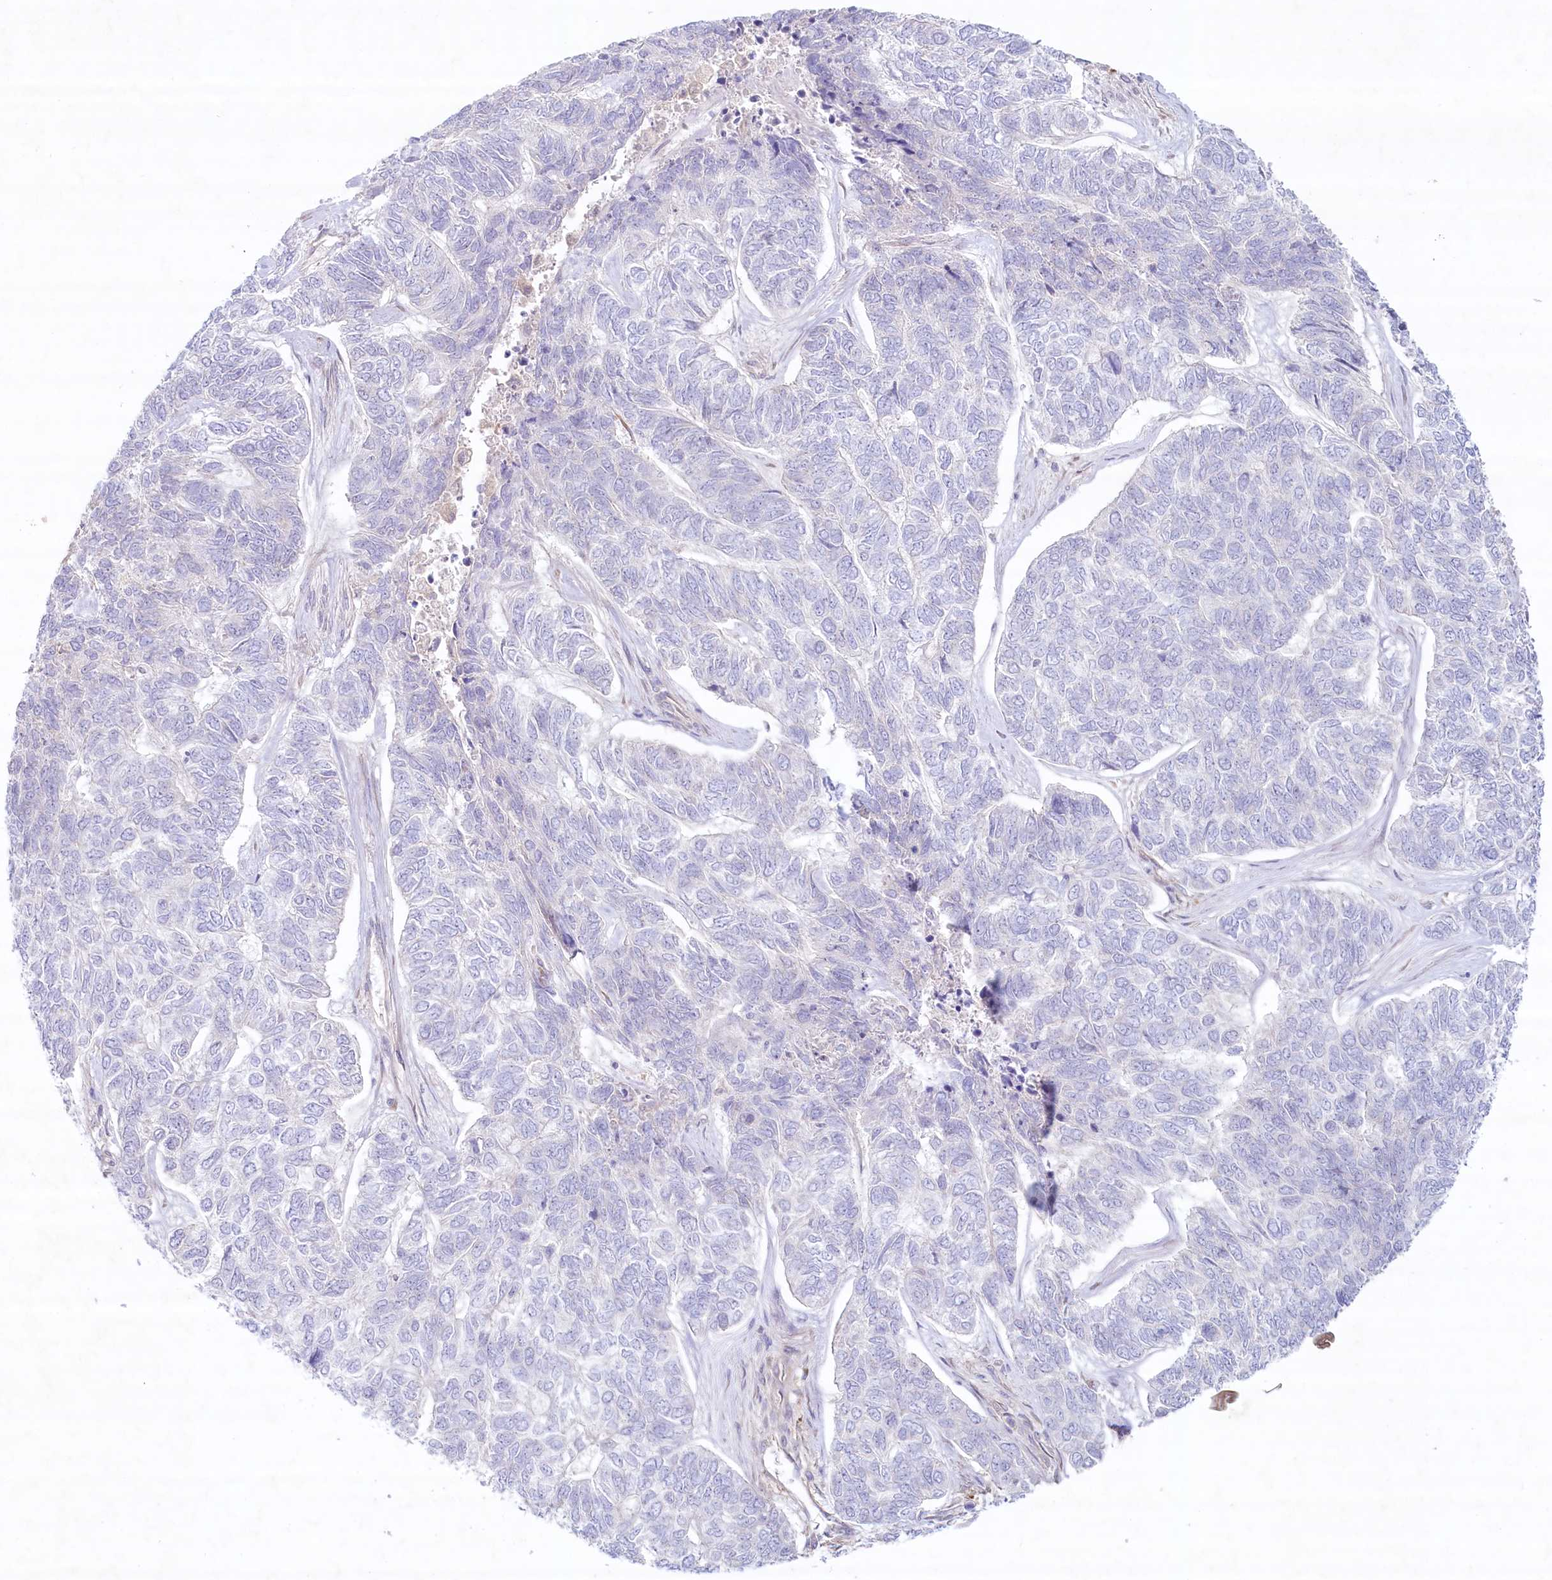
{"staining": {"intensity": "negative", "quantity": "none", "location": "none"}, "tissue": "skin cancer", "cell_type": "Tumor cells", "image_type": "cancer", "snomed": [{"axis": "morphology", "description": "Basal cell carcinoma"}, {"axis": "topography", "description": "Skin"}], "caption": "Tumor cells are negative for protein expression in human skin basal cell carcinoma.", "gene": "TNIP1", "patient": {"sex": "female", "age": 65}}